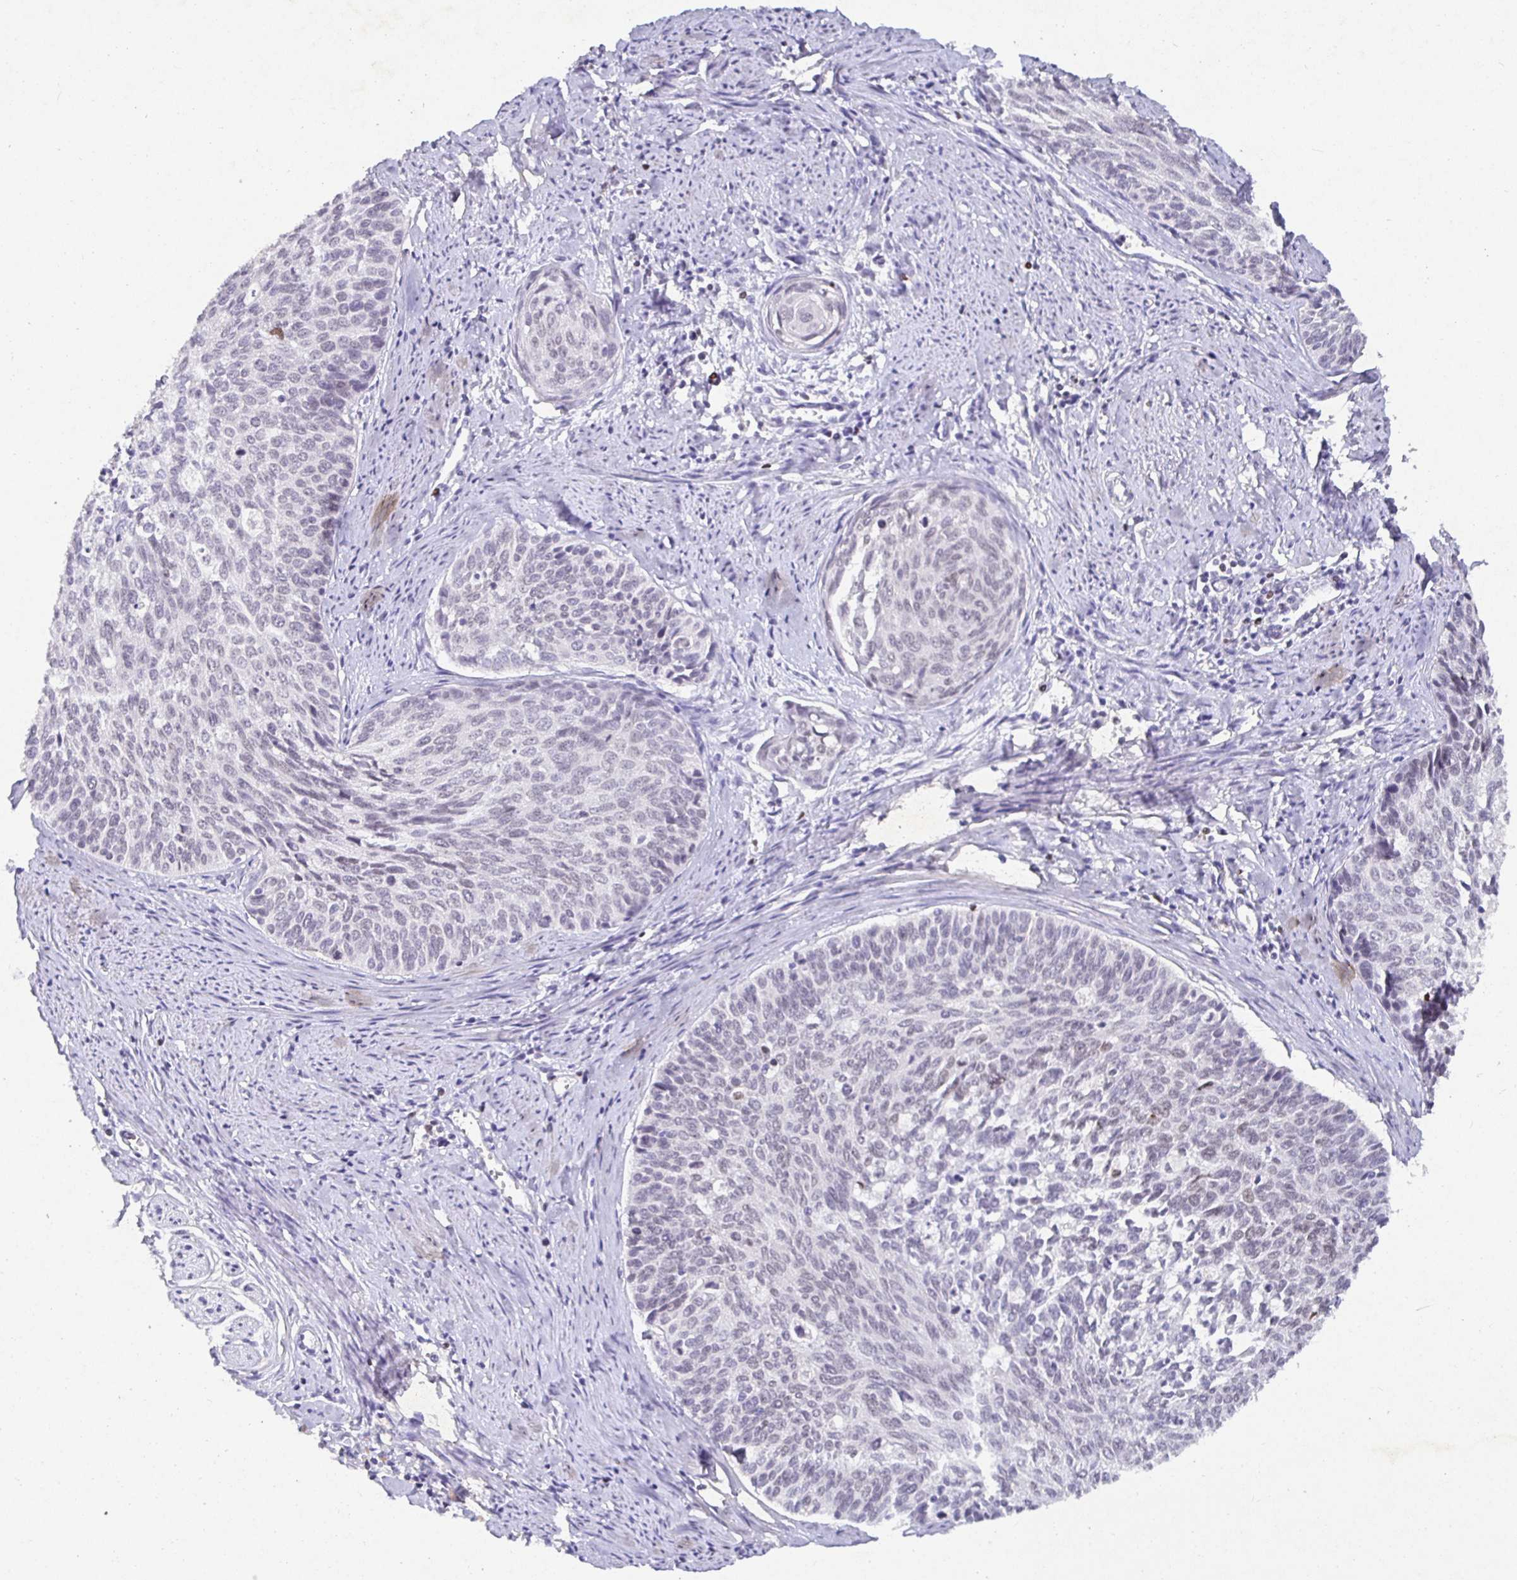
{"staining": {"intensity": "negative", "quantity": "none", "location": "none"}, "tissue": "cervical cancer", "cell_type": "Tumor cells", "image_type": "cancer", "snomed": [{"axis": "morphology", "description": "Squamous cell carcinoma, NOS"}, {"axis": "topography", "description": "Cervix"}], "caption": "The histopathology image reveals no staining of tumor cells in cervical cancer.", "gene": "SATB1", "patient": {"sex": "female", "age": 55}}